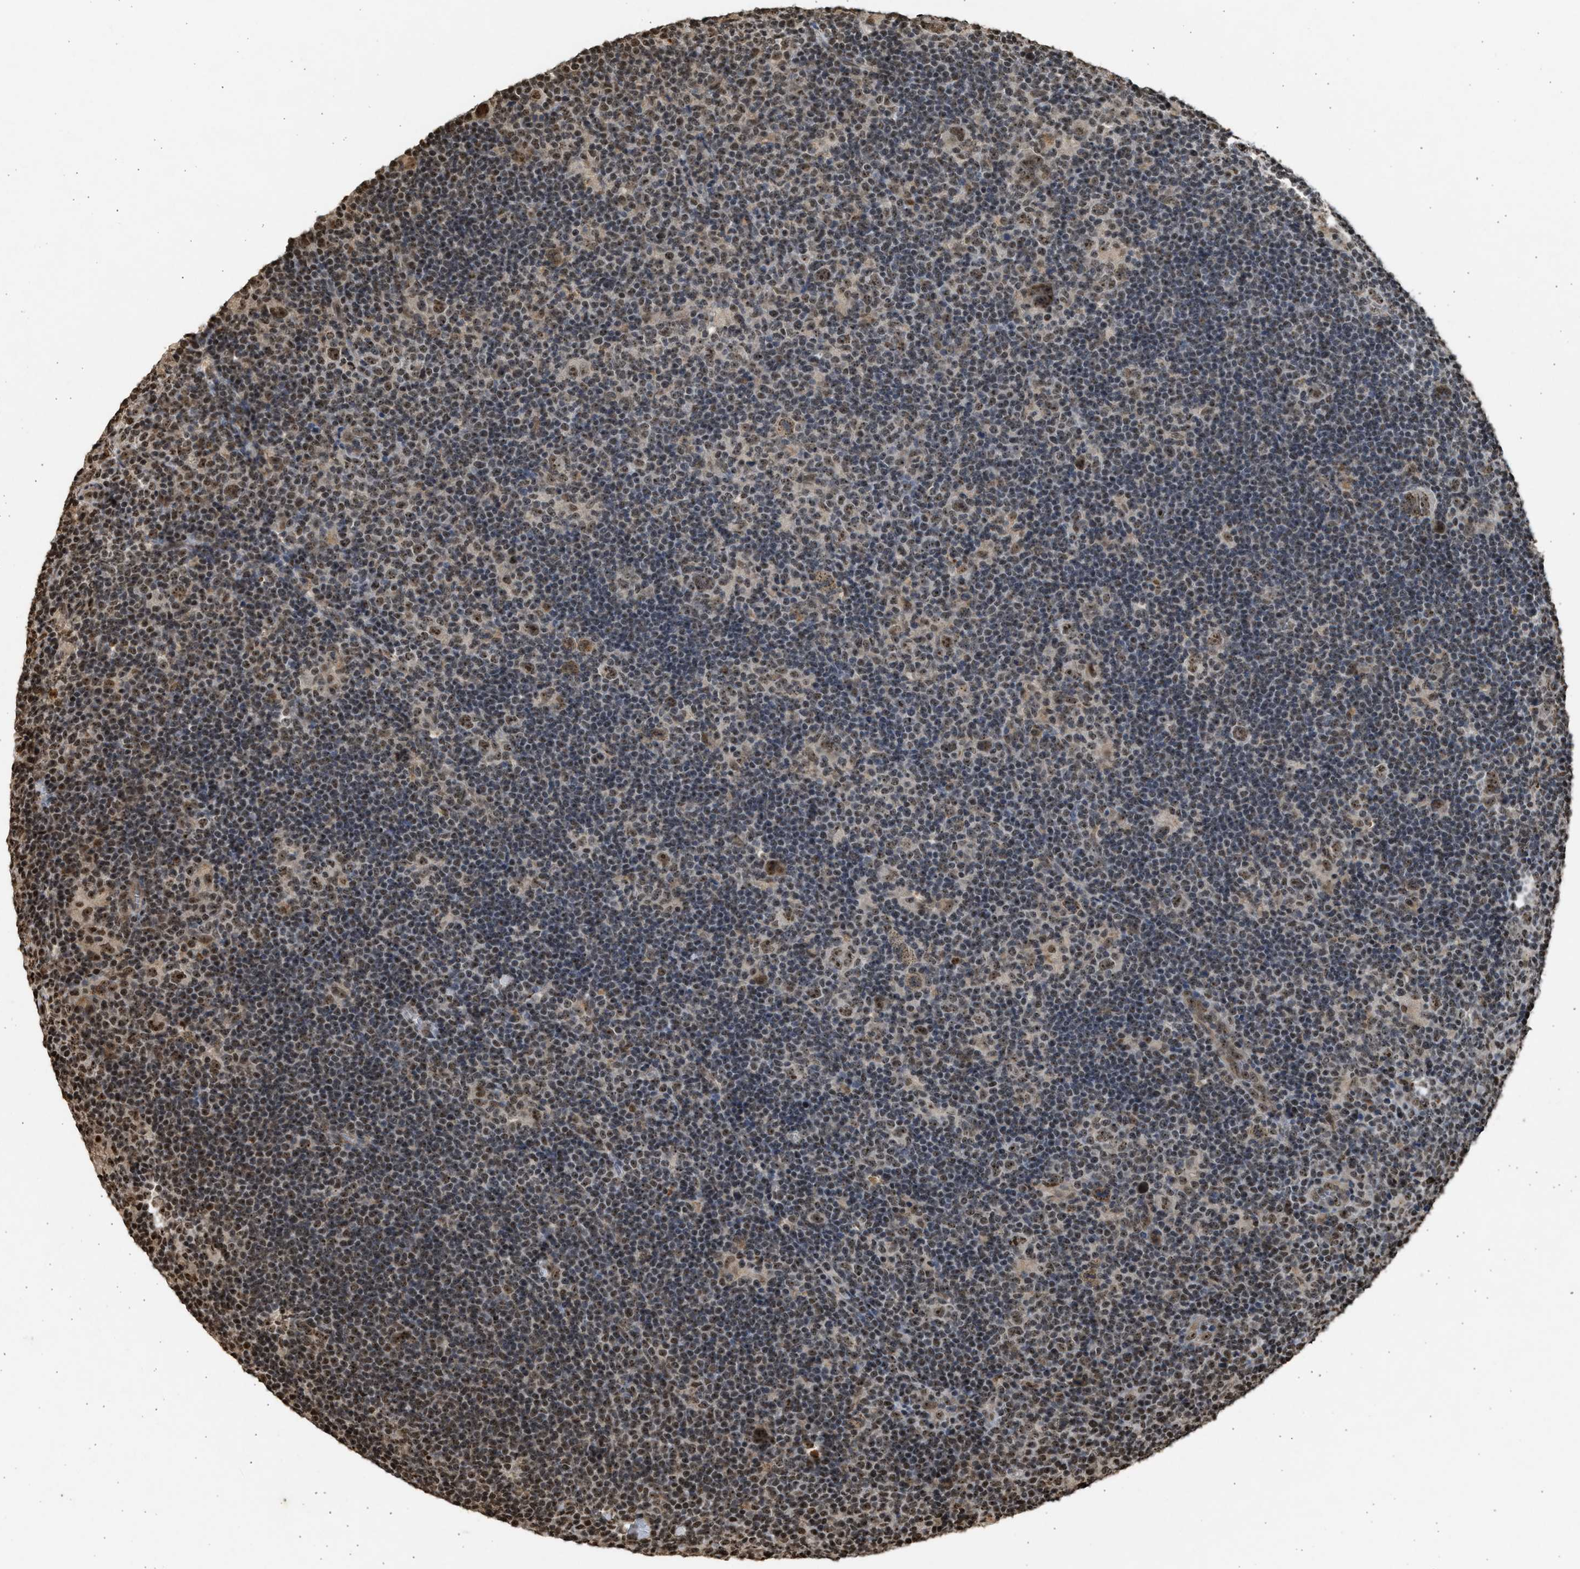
{"staining": {"intensity": "moderate", "quantity": ">75%", "location": "nuclear"}, "tissue": "lymphoma", "cell_type": "Tumor cells", "image_type": "cancer", "snomed": [{"axis": "morphology", "description": "Hodgkin's disease, NOS"}, {"axis": "topography", "description": "Lymph node"}], "caption": "Immunohistochemistry (IHC) image of neoplastic tissue: human lymphoma stained using IHC reveals medium levels of moderate protein expression localized specifically in the nuclear of tumor cells, appearing as a nuclear brown color.", "gene": "TFDP2", "patient": {"sex": "female", "age": 57}}